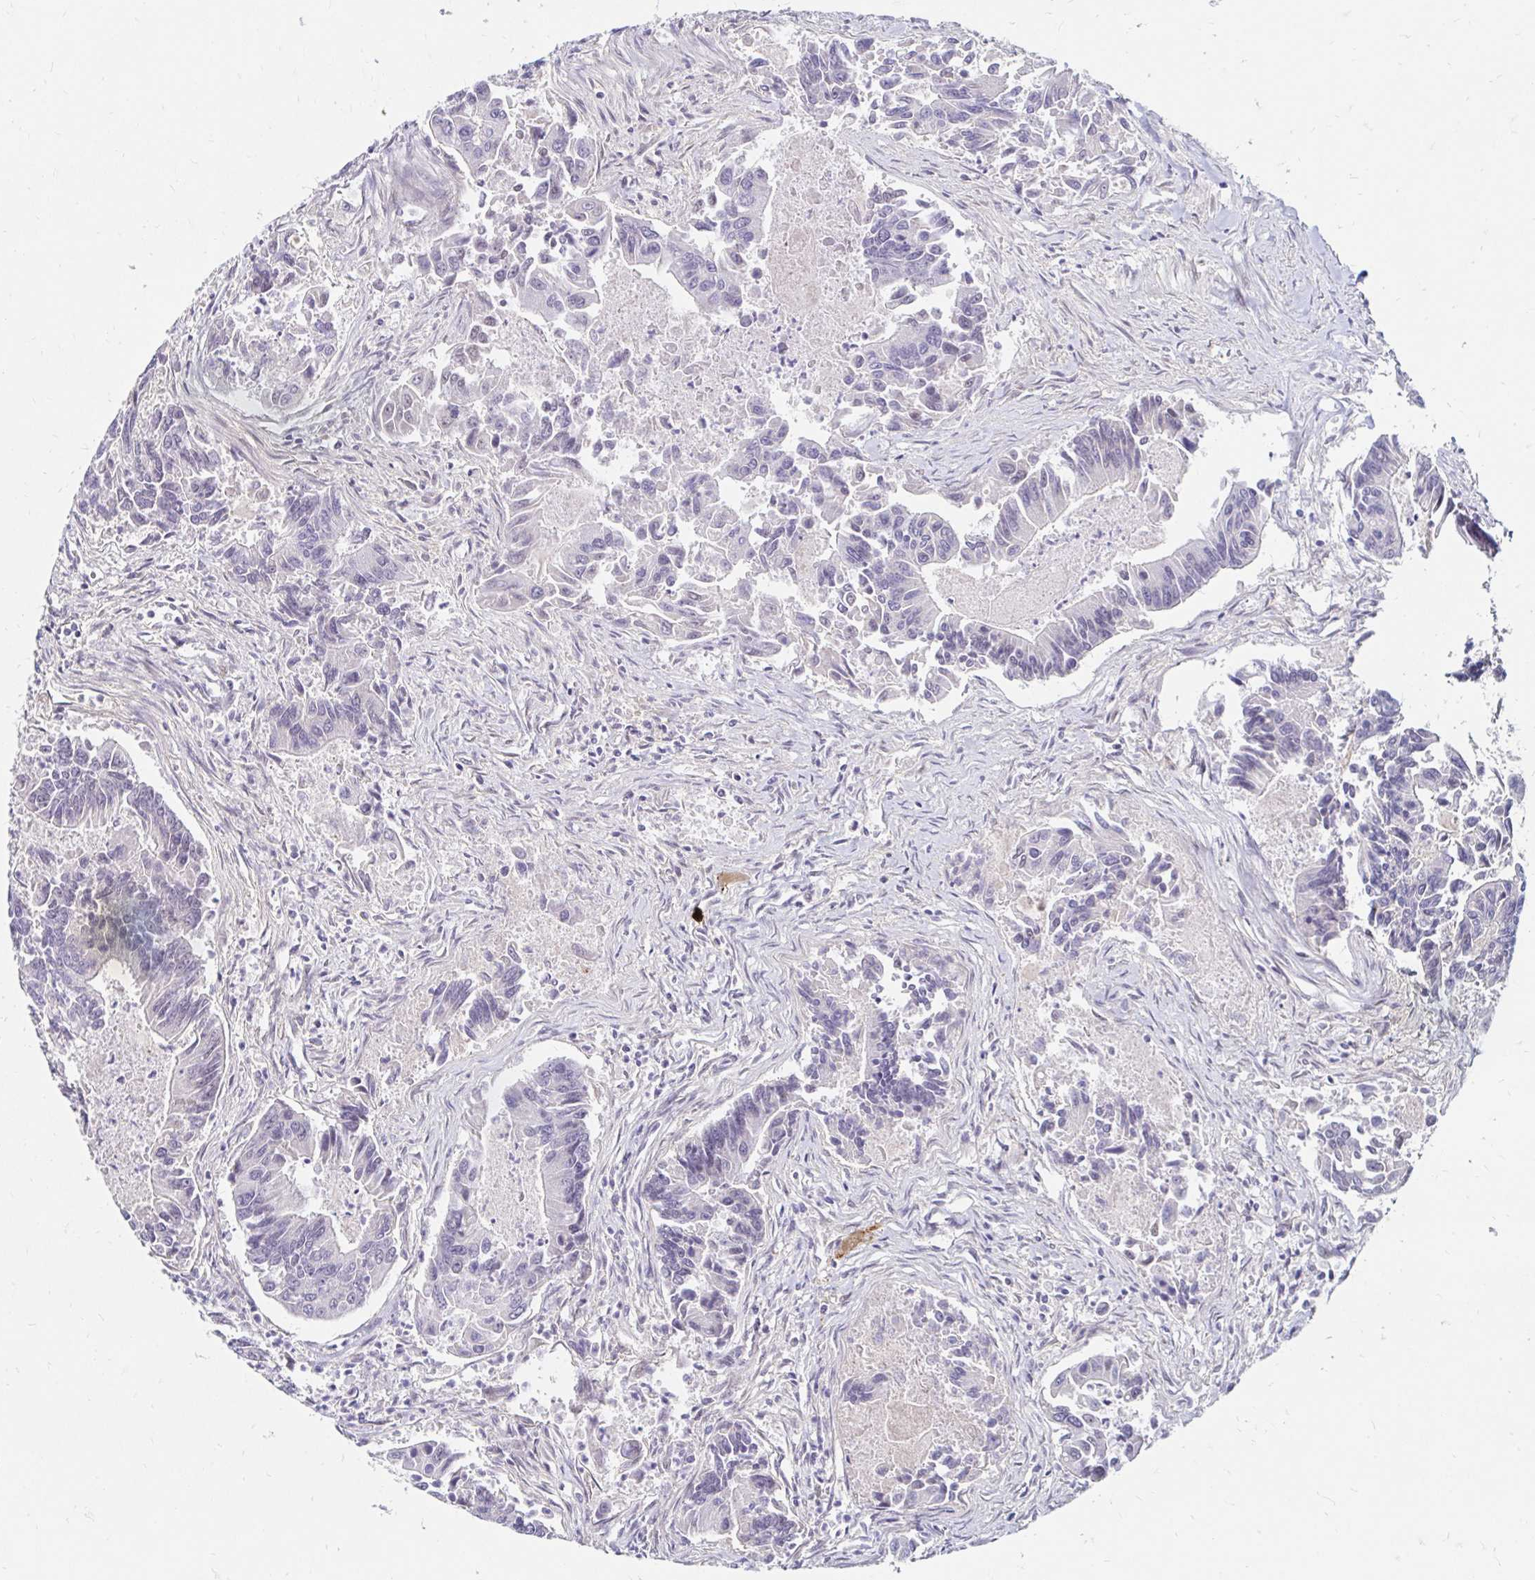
{"staining": {"intensity": "negative", "quantity": "none", "location": "none"}, "tissue": "colorectal cancer", "cell_type": "Tumor cells", "image_type": "cancer", "snomed": [{"axis": "morphology", "description": "Adenocarcinoma, NOS"}, {"axis": "topography", "description": "Colon"}], "caption": "There is no significant expression in tumor cells of colorectal cancer (adenocarcinoma). (Immunohistochemistry (ihc), brightfield microscopy, high magnification).", "gene": "GUCY1A1", "patient": {"sex": "female", "age": 67}}